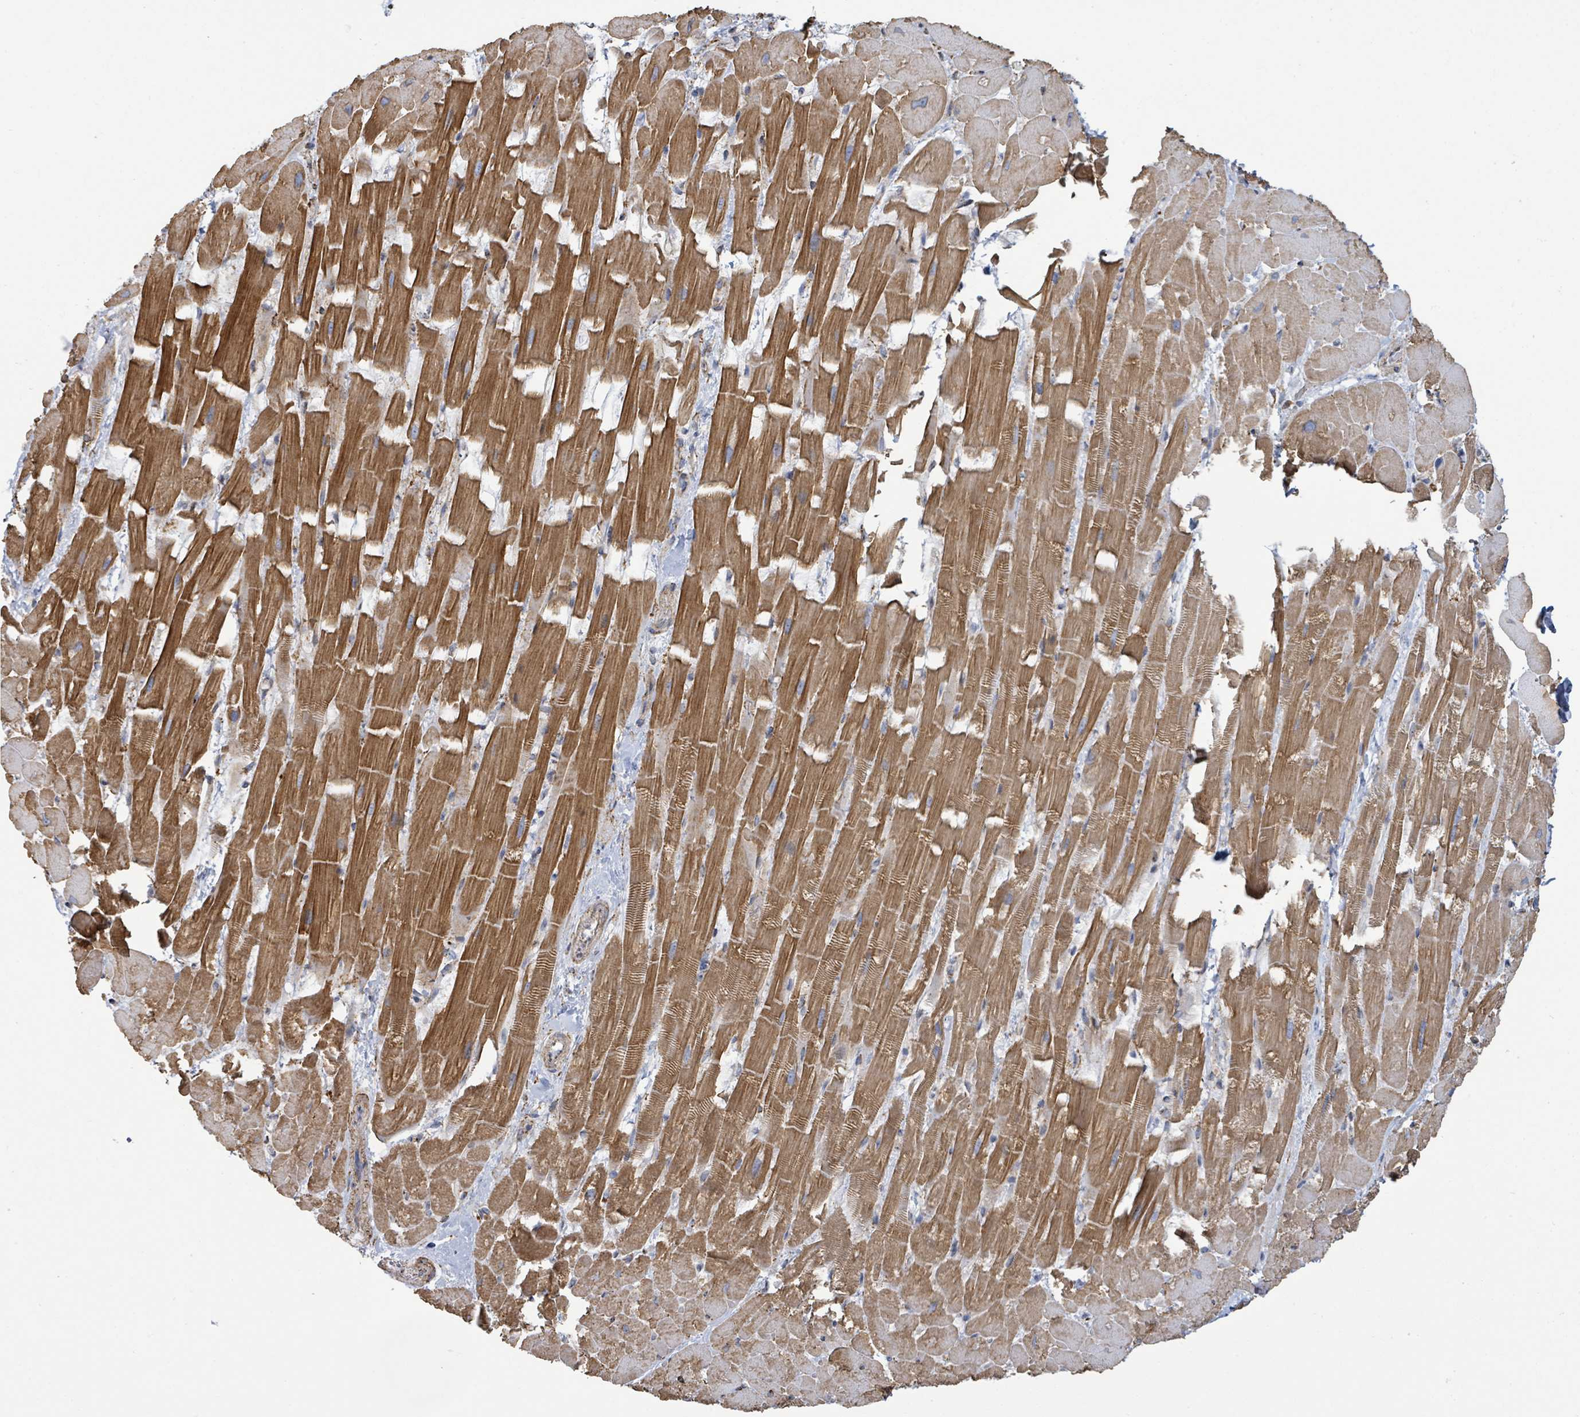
{"staining": {"intensity": "moderate", "quantity": ">75%", "location": "cytoplasmic/membranous"}, "tissue": "heart muscle", "cell_type": "Cardiomyocytes", "image_type": "normal", "snomed": [{"axis": "morphology", "description": "Normal tissue, NOS"}, {"axis": "topography", "description": "Heart"}], "caption": "The photomicrograph shows immunohistochemical staining of unremarkable heart muscle. There is moderate cytoplasmic/membranous expression is appreciated in approximately >75% of cardiomyocytes.", "gene": "RFPL4AL1", "patient": {"sex": "male", "age": 37}}